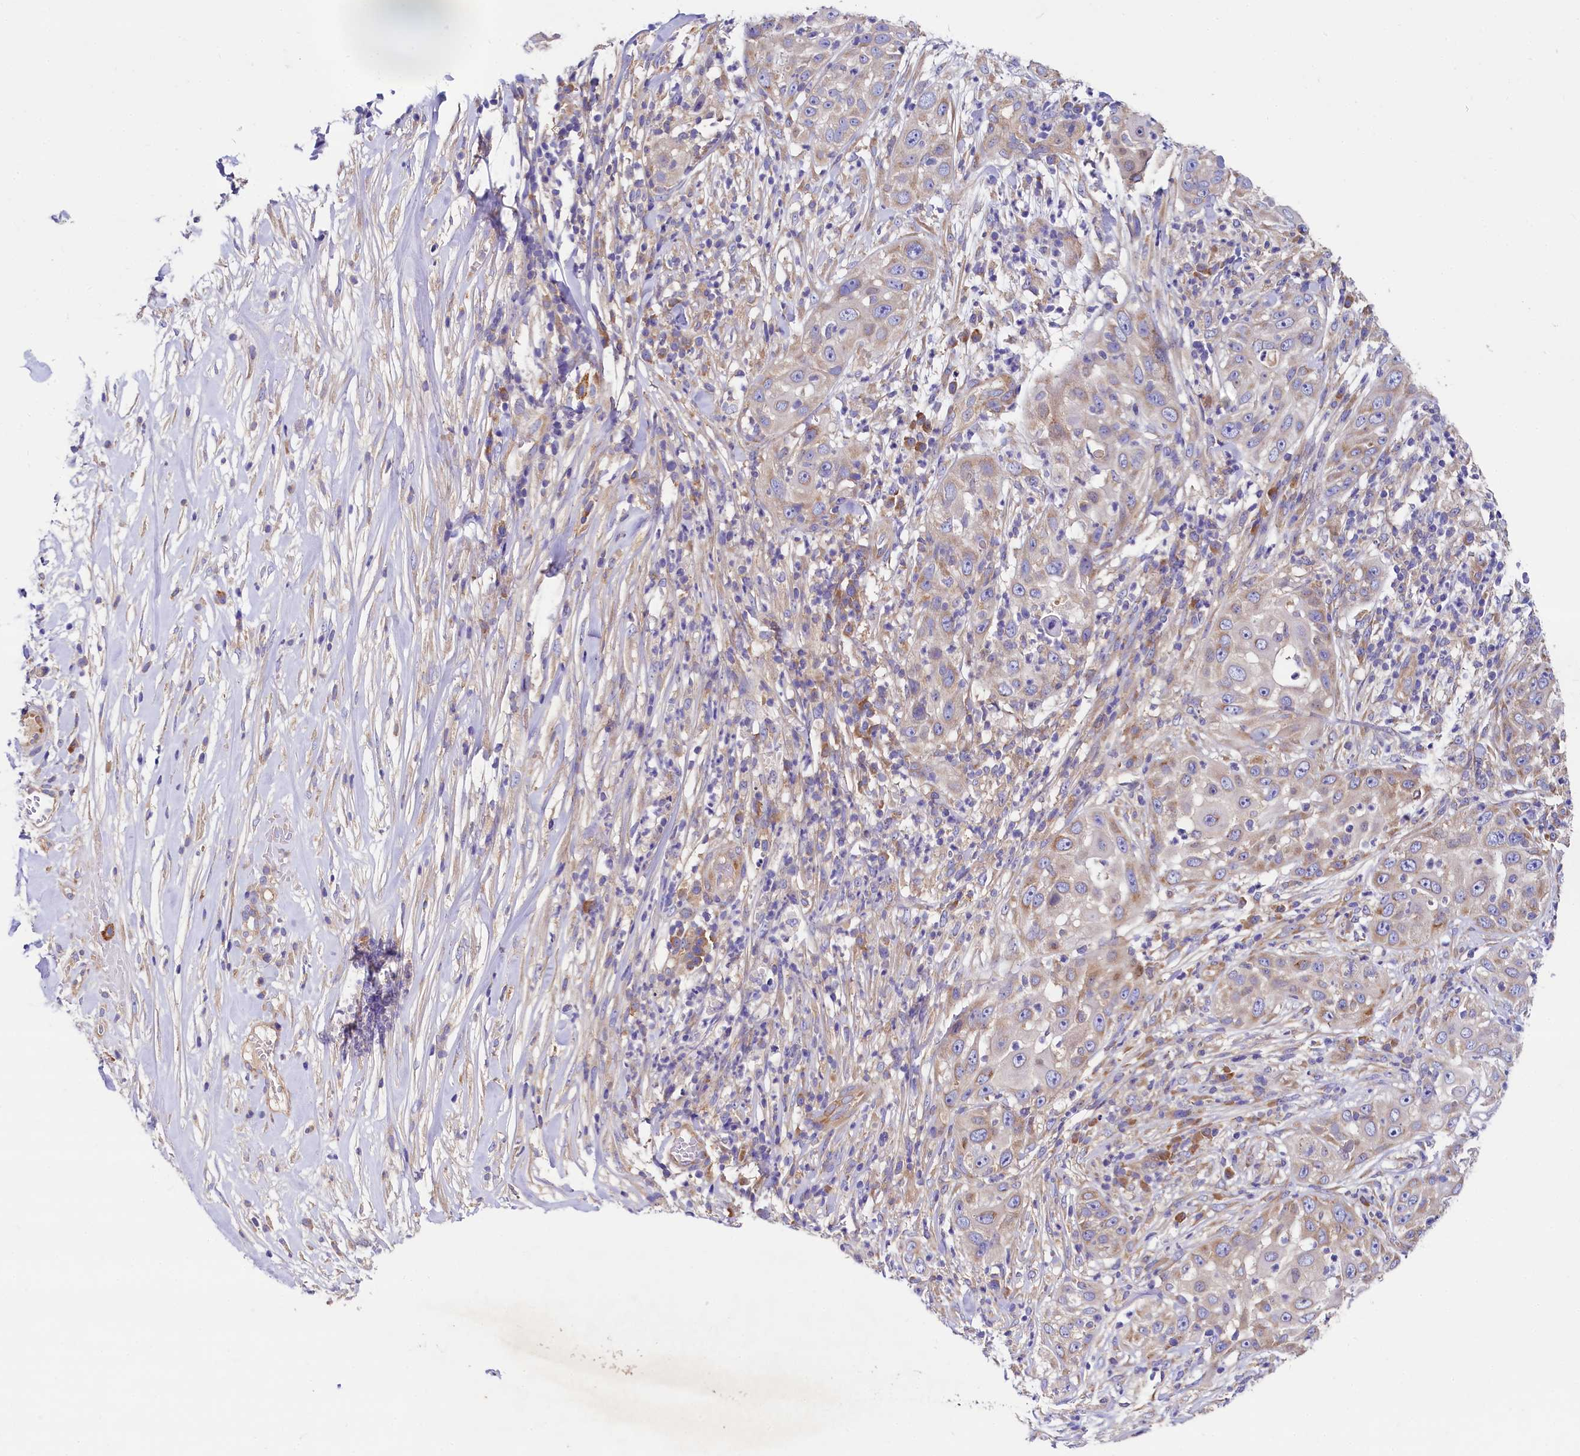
{"staining": {"intensity": "moderate", "quantity": "25%-75%", "location": "cytoplasmic/membranous"}, "tissue": "skin cancer", "cell_type": "Tumor cells", "image_type": "cancer", "snomed": [{"axis": "morphology", "description": "Squamous cell carcinoma, NOS"}, {"axis": "topography", "description": "Skin"}], "caption": "The photomicrograph demonstrates a brown stain indicating the presence of a protein in the cytoplasmic/membranous of tumor cells in skin squamous cell carcinoma.", "gene": "QARS1", "patient": {"sex": "female", "age": 44}}